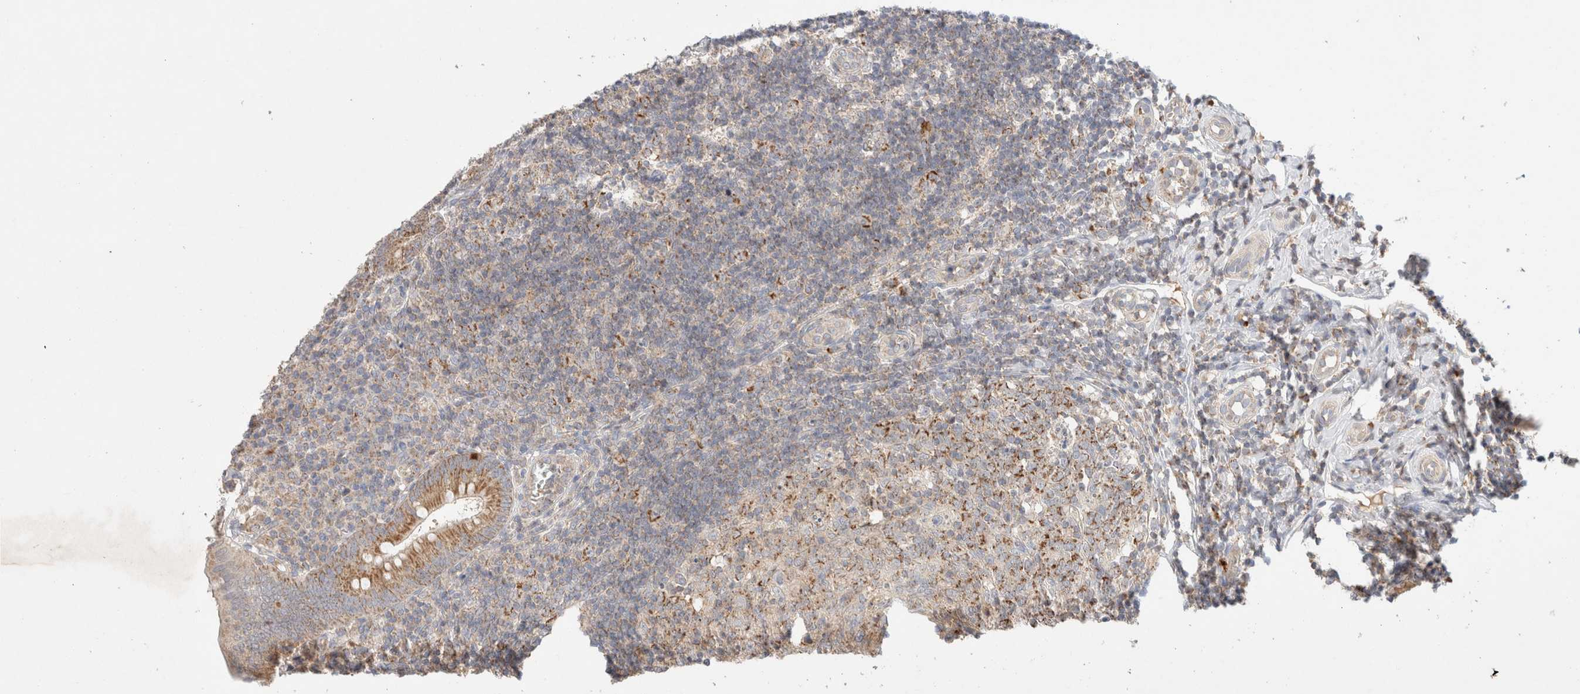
{"staining": {"intensity": "moderate", "quantity": ">75%", "location": "cytoplasmic/membranous"}, "tissue": "appendix", "cell_type": "Glandular cells", "image_type": "normal", "snomed": [{"axis": "morphology", "description": "Normal tissue, NOS"}, {"axis": "topography", "description": "Appendix"}], "caption": "This is a photomicrograph of immunohistochemistry (IHC) staining of unremarkable appendix, which shows moderate staining in the cytoplasmic/membranous of glandular cells.", "gene": "MRM3", "patient": {"sex": "male", "age": 8}}